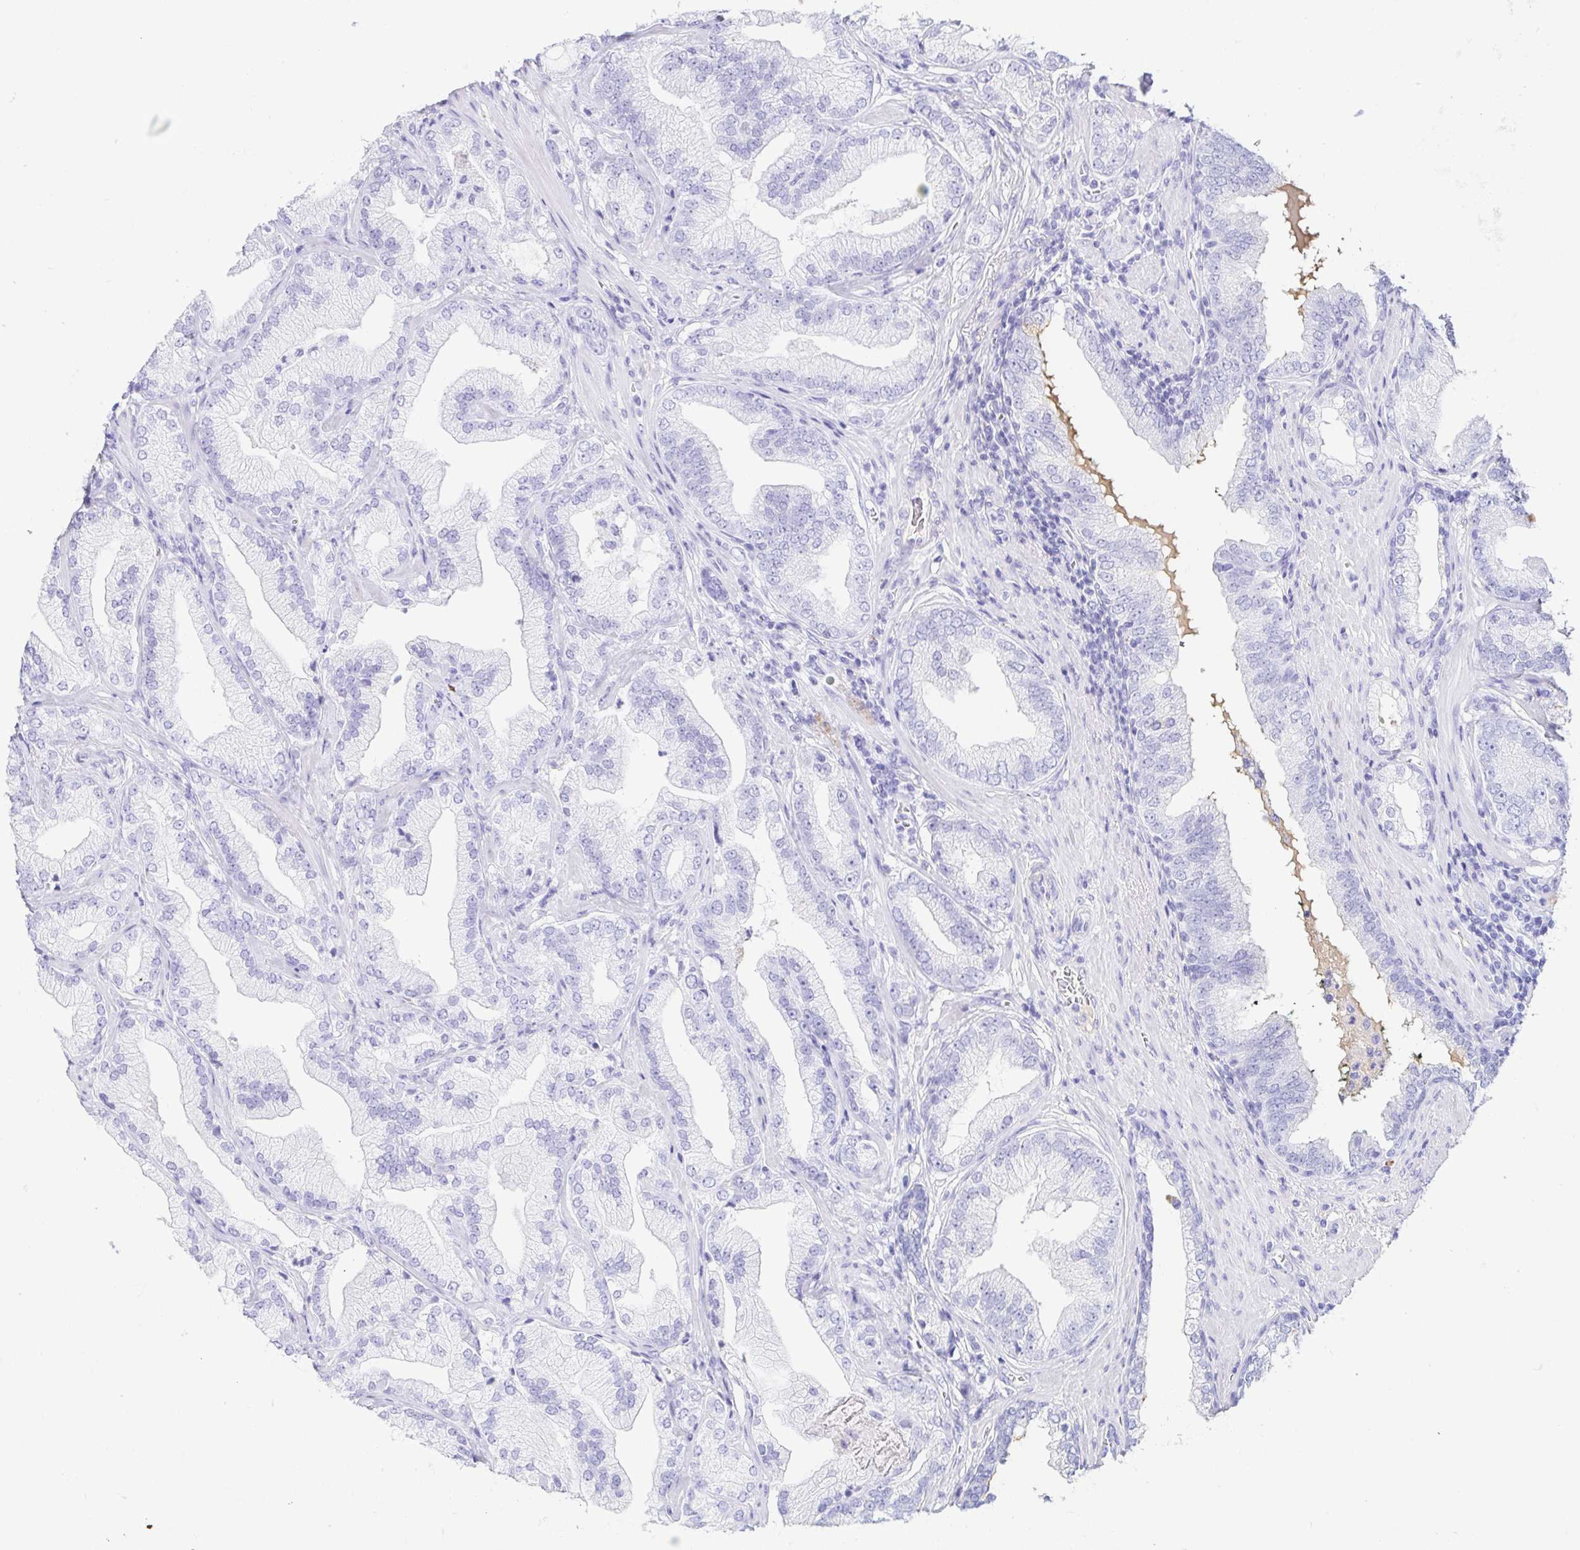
{"staining": {"intensity": "negative", "quantity": "none", "location": "none"}, "tissue": "prostate cancer", "cell_type": "Tumor cells", "image_type": "cancer", "snomed": [{"axis": "morphology", "description": "Adenocarcinoma, Low grade"}, {"axis": "topography", "description": "Prostate"}], "caption": "DAB (3,3'-diaminobenzidine) immunohistochemical staining of prostate cancer (adenocarcinoma (low-grade)) reveals no significant positivity in tumor cells. (Stains: DAB (3,3'-diaminobenzidine) immunohistochemistry (IHC) with hematoxylin counter stain, Microscopy: brightfield microscopy at high magnification).", "gene": "GKN1", "patient": {"sex": "male", "age": 62}}